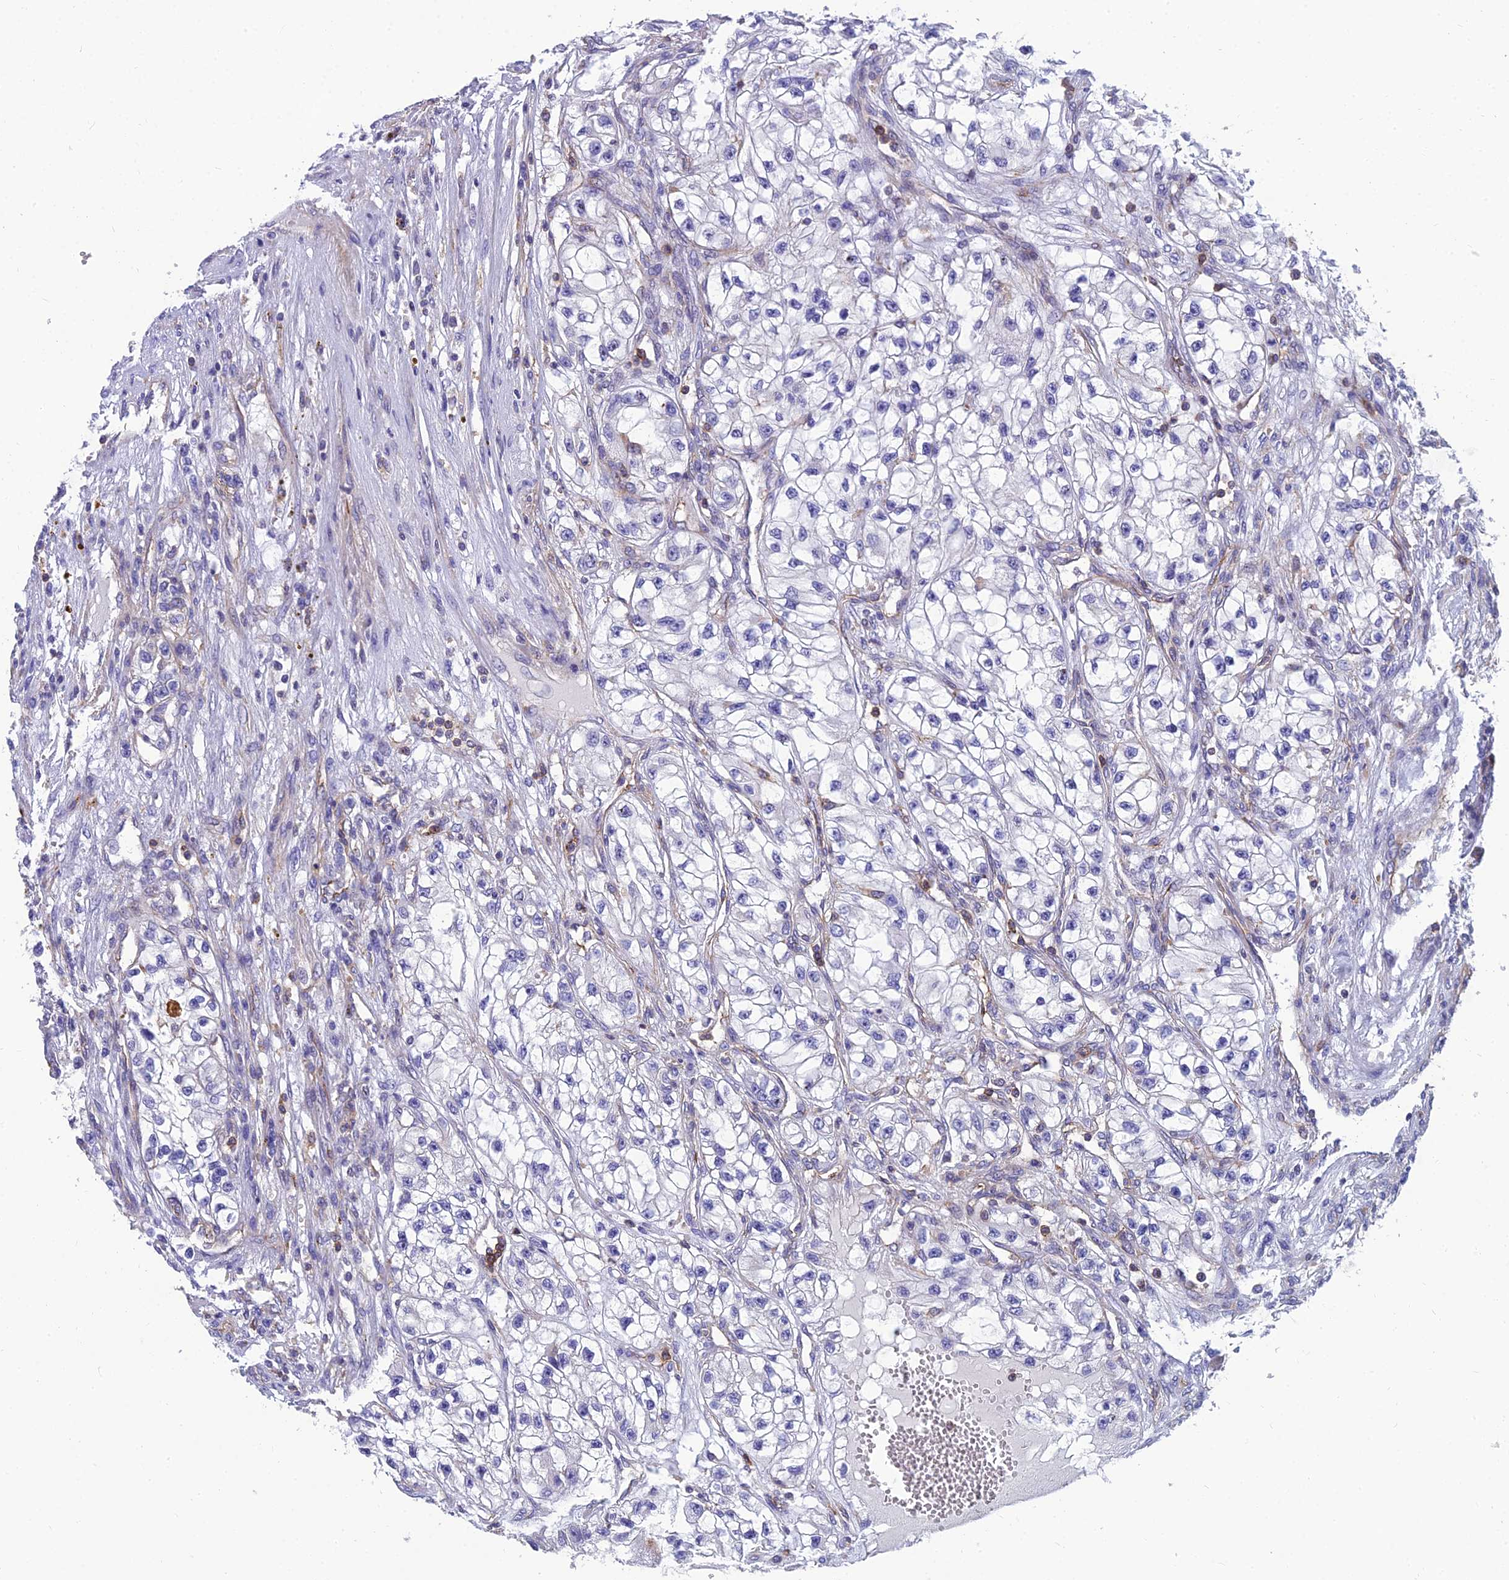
{"staining": {"intensity": "negative", "quantity": "none", "location": "none"}, "tissue": "renal cancer", "cell_type": "Tumor cells", "image_type": "cancer", "snomed": [{"axis": "morphology", "description": "Adenocarcinoma, NOS"}, {"axis": "topography", "description": "Kidney"}], "caption": "Immunohistochemistry of adenocarcinoma (renal) exhibits no positivity in tumor cells. Nuclei are stained in blue.", "gene": "PPP1R18", "patient": {"sex": "female", "age": 57}}